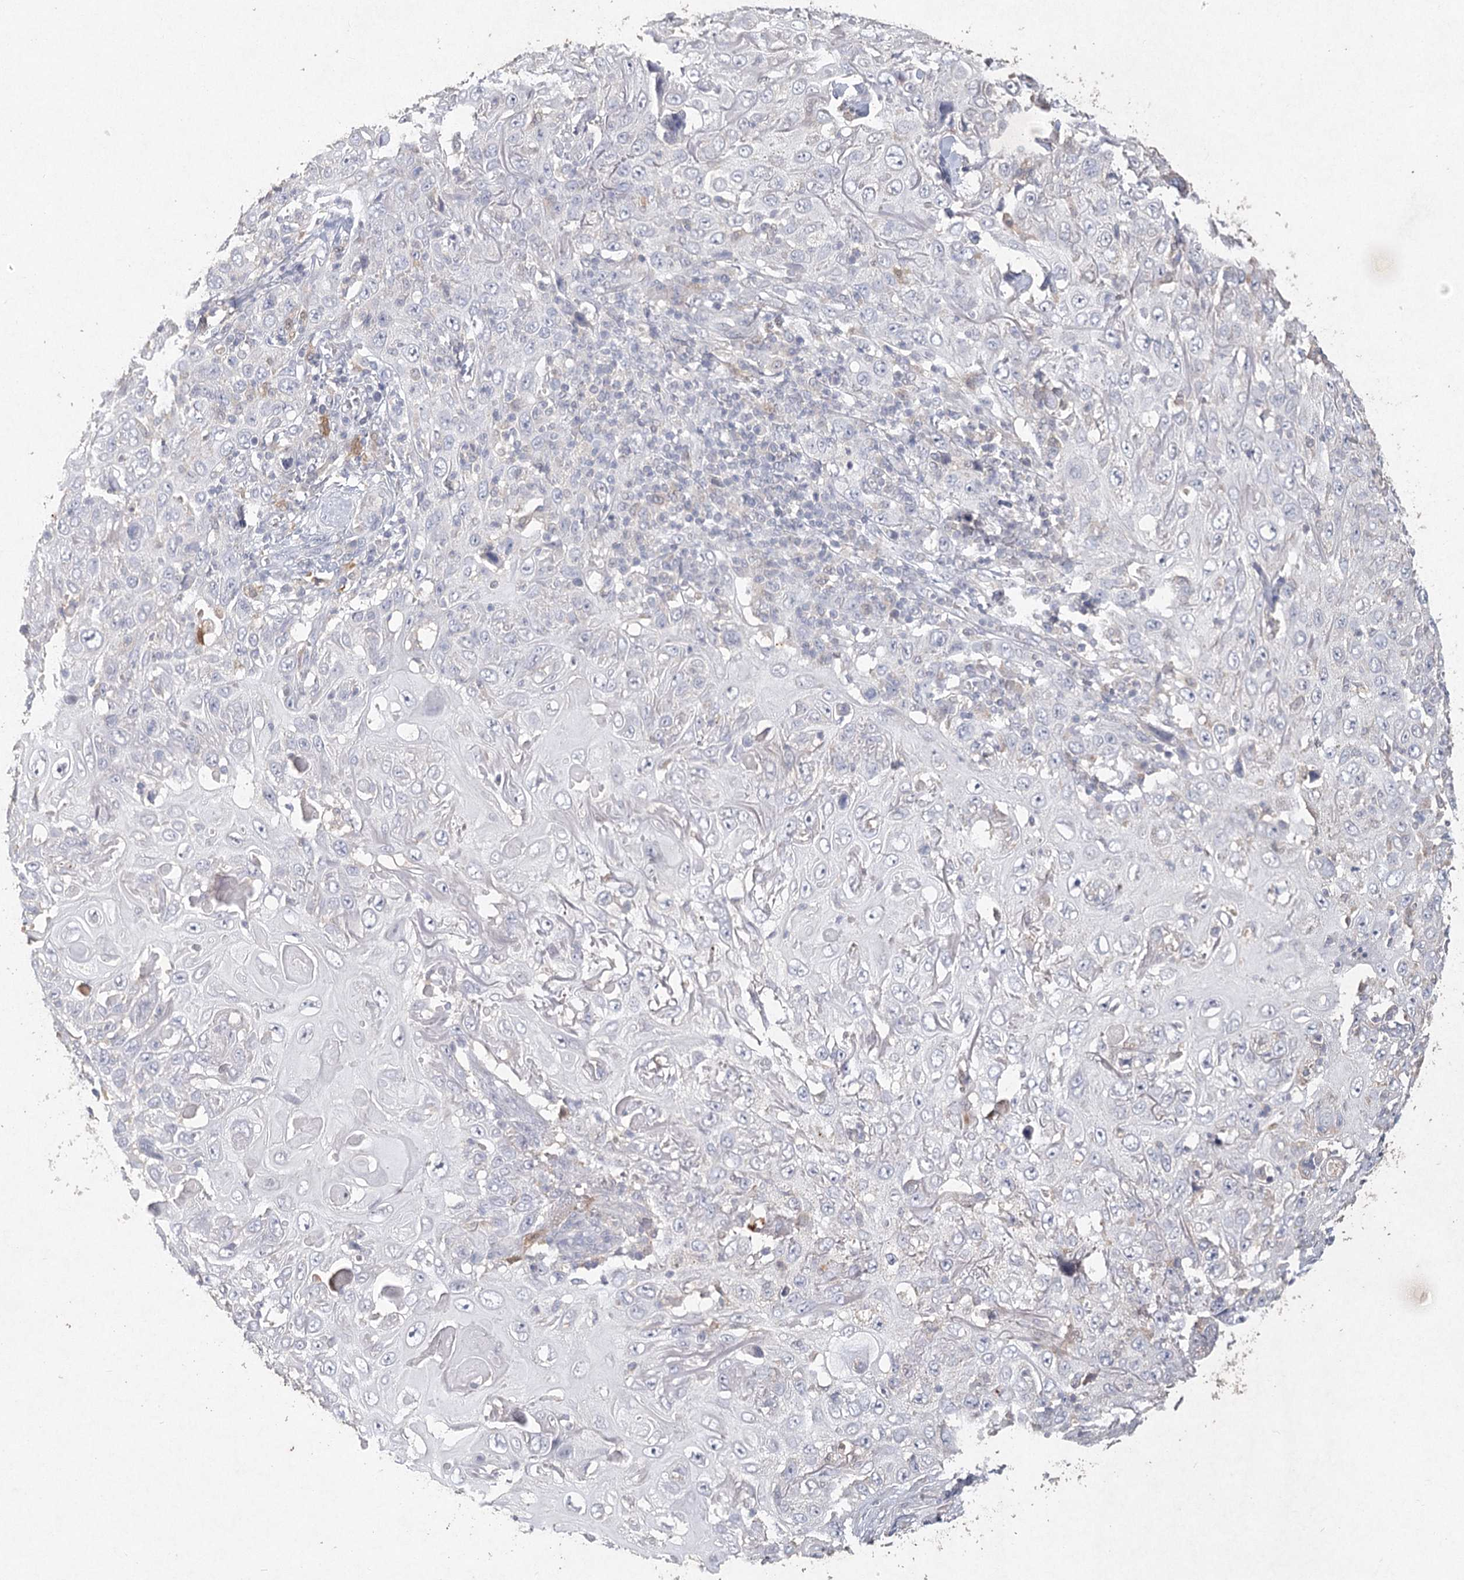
{"staining": {"intensity": "negative", "quantity": "none", "location": "none"}, "tissue": "skin cancer", "cell_type": "Tumor cells", "image_type": "cancer", "snomed": [{"axis": "morphology", "description": "Squamous cell carcinoma, NOS"}, {"axis": "topography", "description": "Skin"}], "caption": "Protein analysis of skin cancer reveals no significant positivity in tumor cells. (DAB (3,3'-diaminobenzidine) immunohistochemistry (IHC) visualized using brightfield microscopy, high magnification).", "gene": "ARSI", "patient": {"sex": "female", "age": 88}}